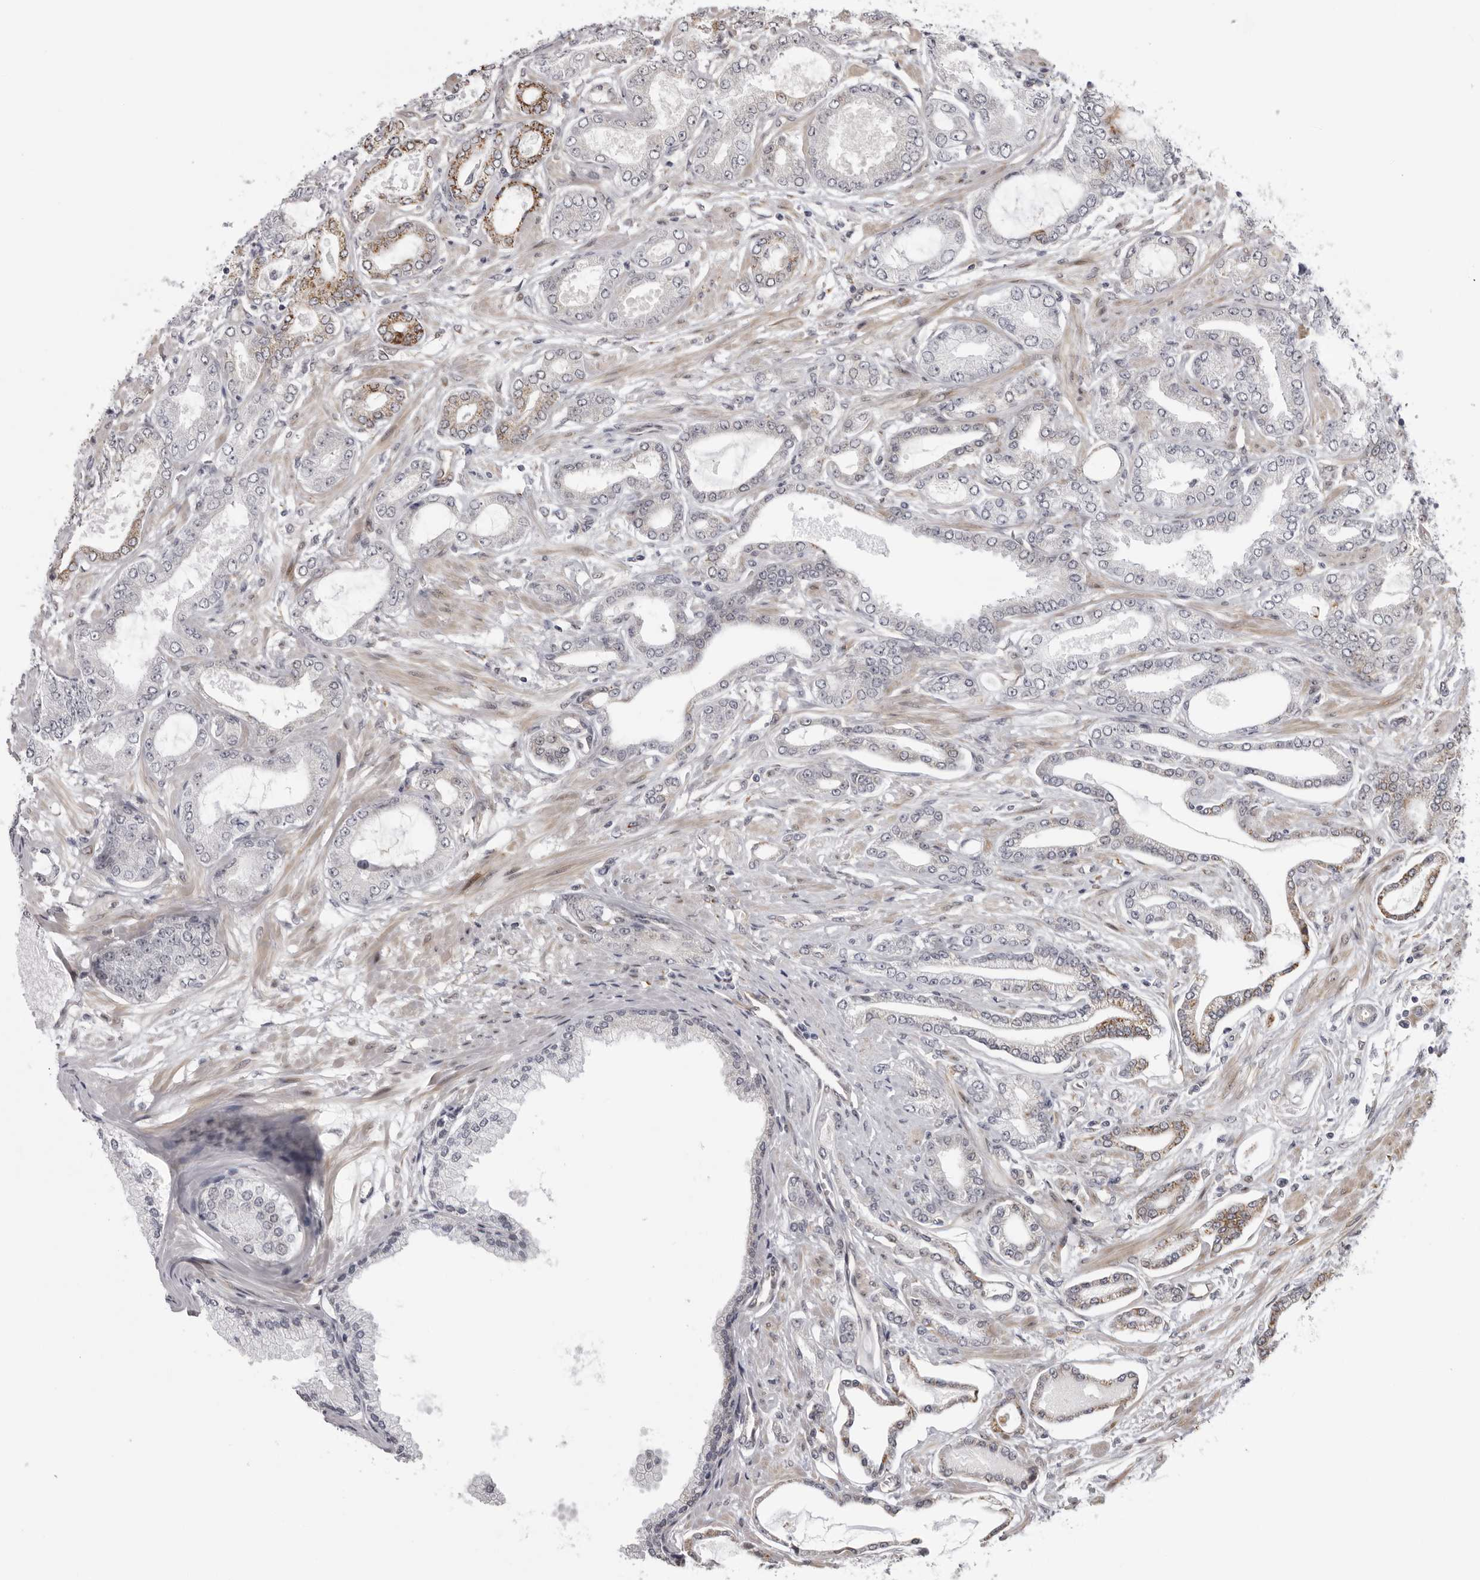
{"staining": {"intensity": "moderate", "quantity": "<25%", "location": "cytoplasmic/membranous"}, "tissue": "prostate cancer", "cell_type": "Tumor cells", "image_type": "cancer", "snomed": [{"axis": "morphology", "description": "Adenocarcinoma, Low grade"}, {"axis": "topography", "description": "Prostate"}], "caption": "Protein staining demonstrates moderate cytoplasmic/membranous expression in about <25% of tumor cells in prostate cancer (adenocarcinoma (low-grade)). Nuclei are stained in blue.", "gene": "DNAH14", "patient": {"sex": "male", "age": 63}}